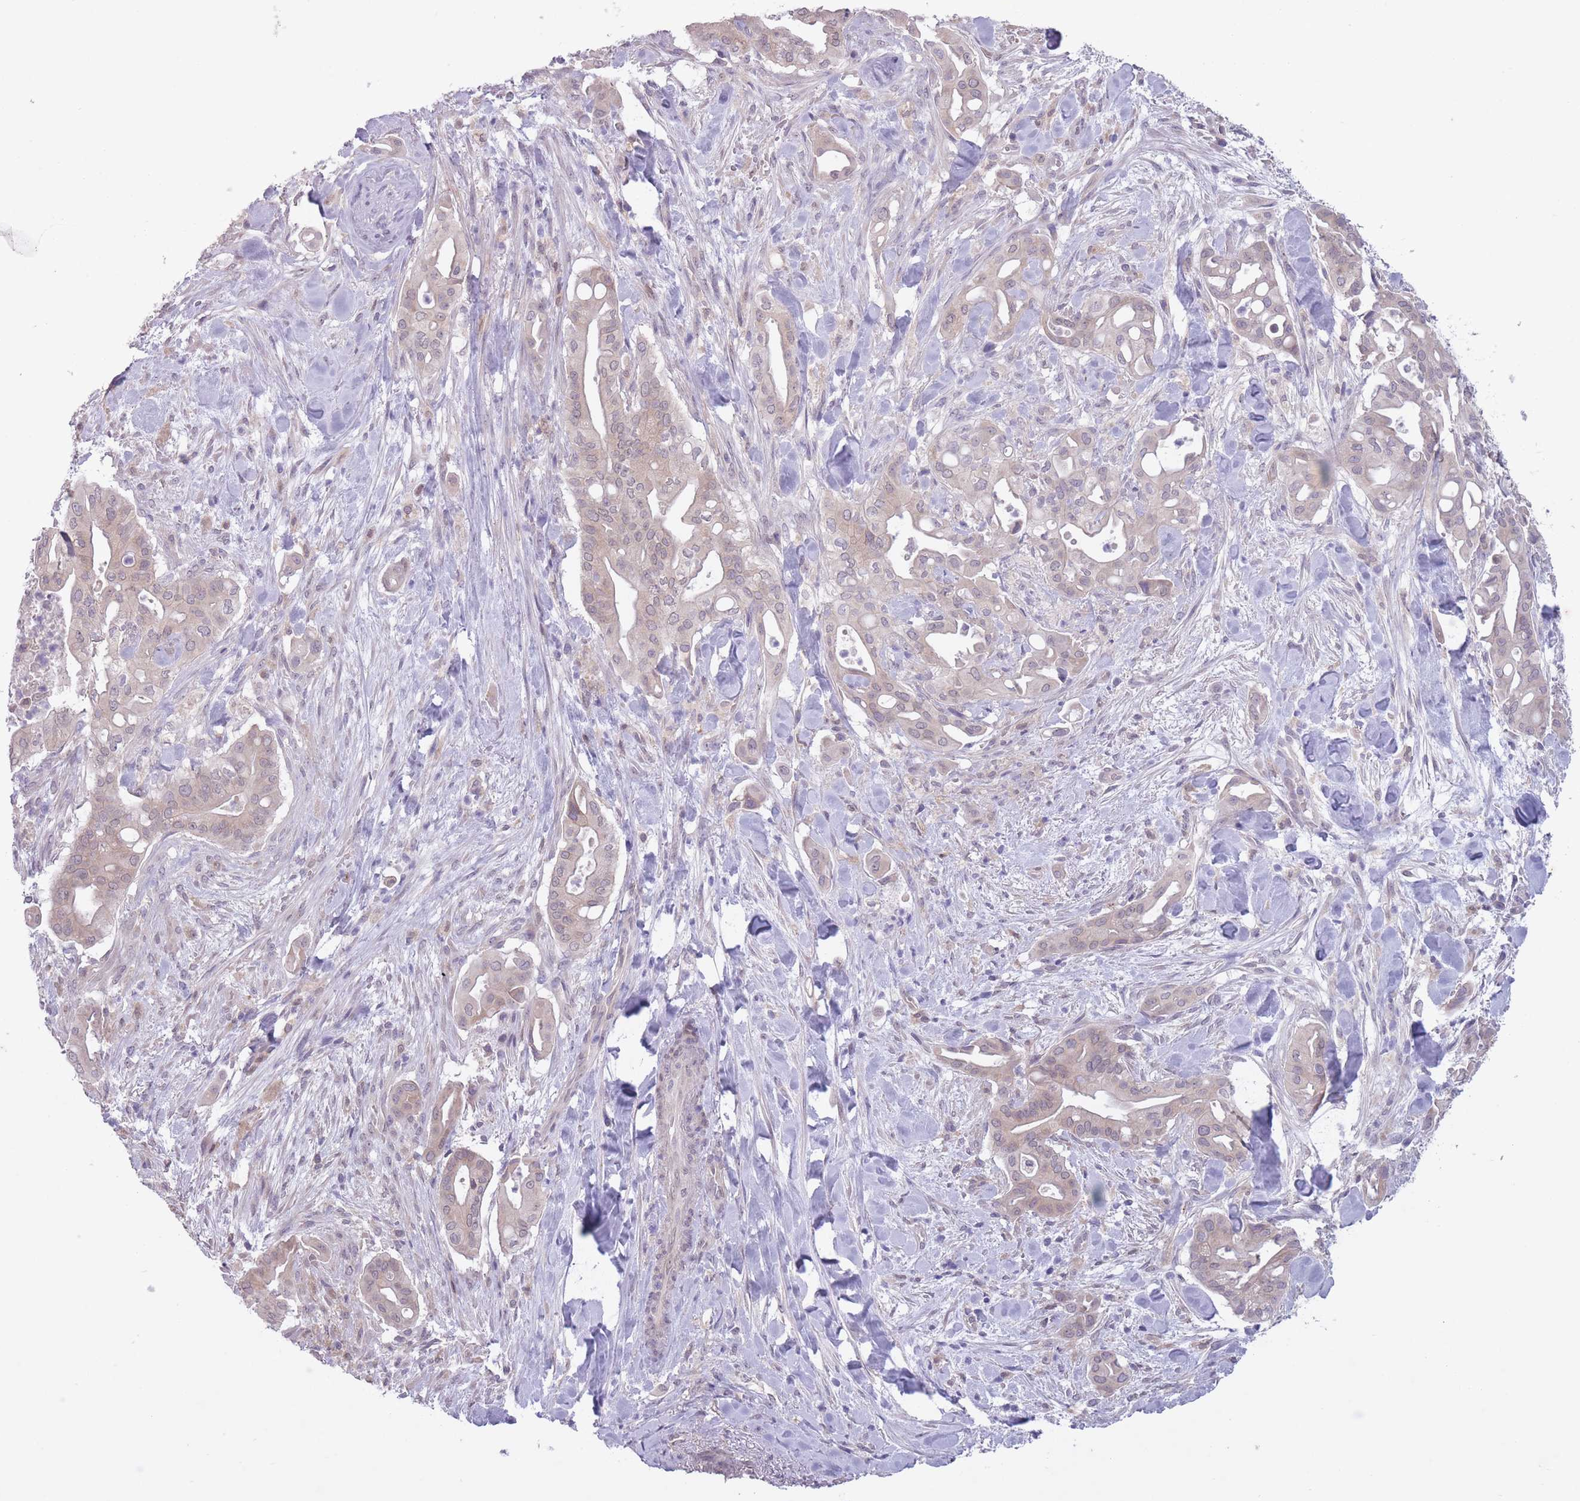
{"staining": {"intensity": "weak", "quantity": ">75%", "location": "cytoplasmic/membranous"}, "tissue": "liver cancer", "cell_type": "Tumor cells", "image_type": "cancer", "snomed": [{"axis": "morphology", "description": "Cholangiocarcinoma"}, {"axis": "topography", "description": "Liver"}], "caption": "A brown stain labels weak cytoplasmic/membranous expression of a protein in human liver cancer tumor cells.", "gene": "ARPIN", "patient": {"sex": "female", "age": 68}}